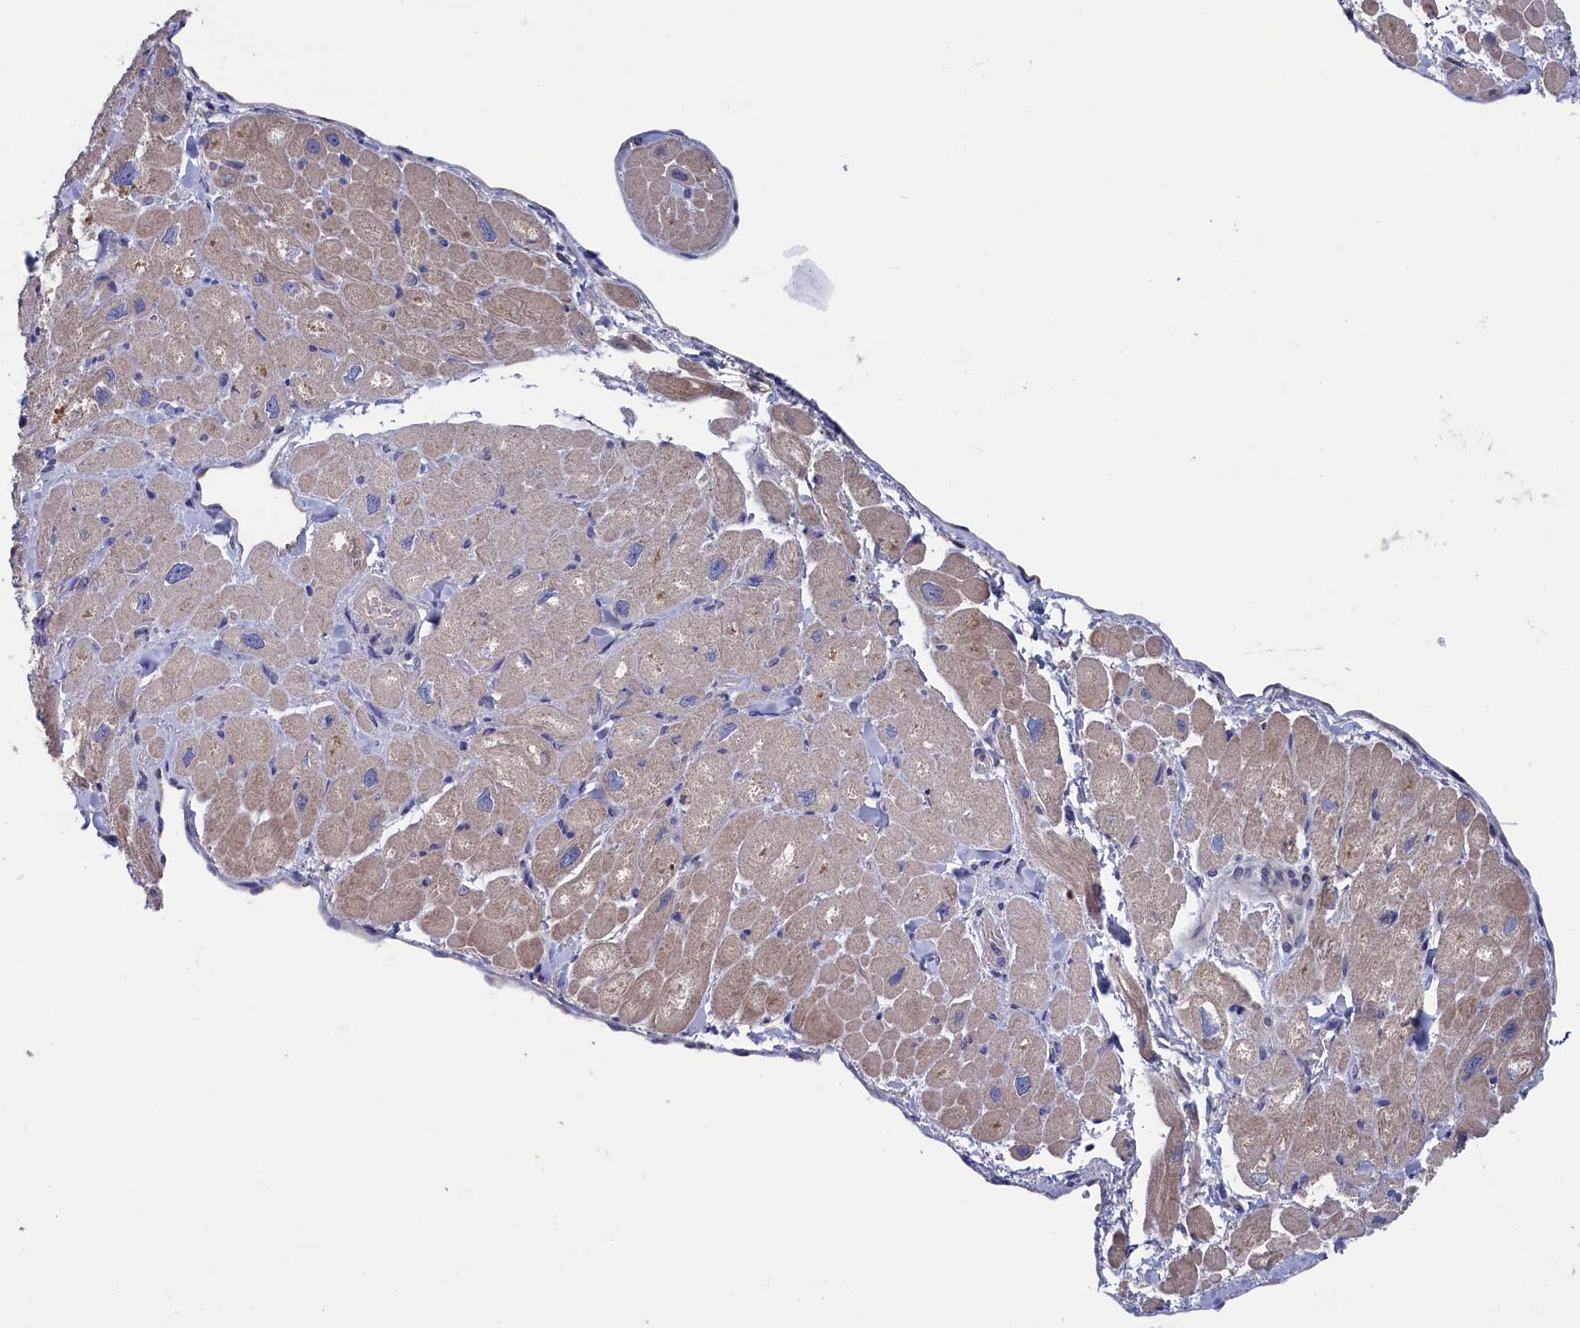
{"staining": {"intensity": "weak", "quantity": "25%-75%", "location": "cytoplasmic/membranous"}, "tissue": "heart muscle", "cell_type": "Cardiomyocytes", "image_type": "normal", "snomed": [{"axis": "morphology", "description": "Normal tissue, NOS"}, {"axis": "topography", "description": "Heart"}], "caption": "Immunohistochemistry (IHC) of unremarkable heart muscle displays low levels of weak cytoplasmic/membranous expression in about 25%-75% of cardiomyocytes. The protein of interest is shown in brown color, while the nuclei are stained blue.", "gene": "SPATA13", "patient": {"sex": "male", "age": 65}}